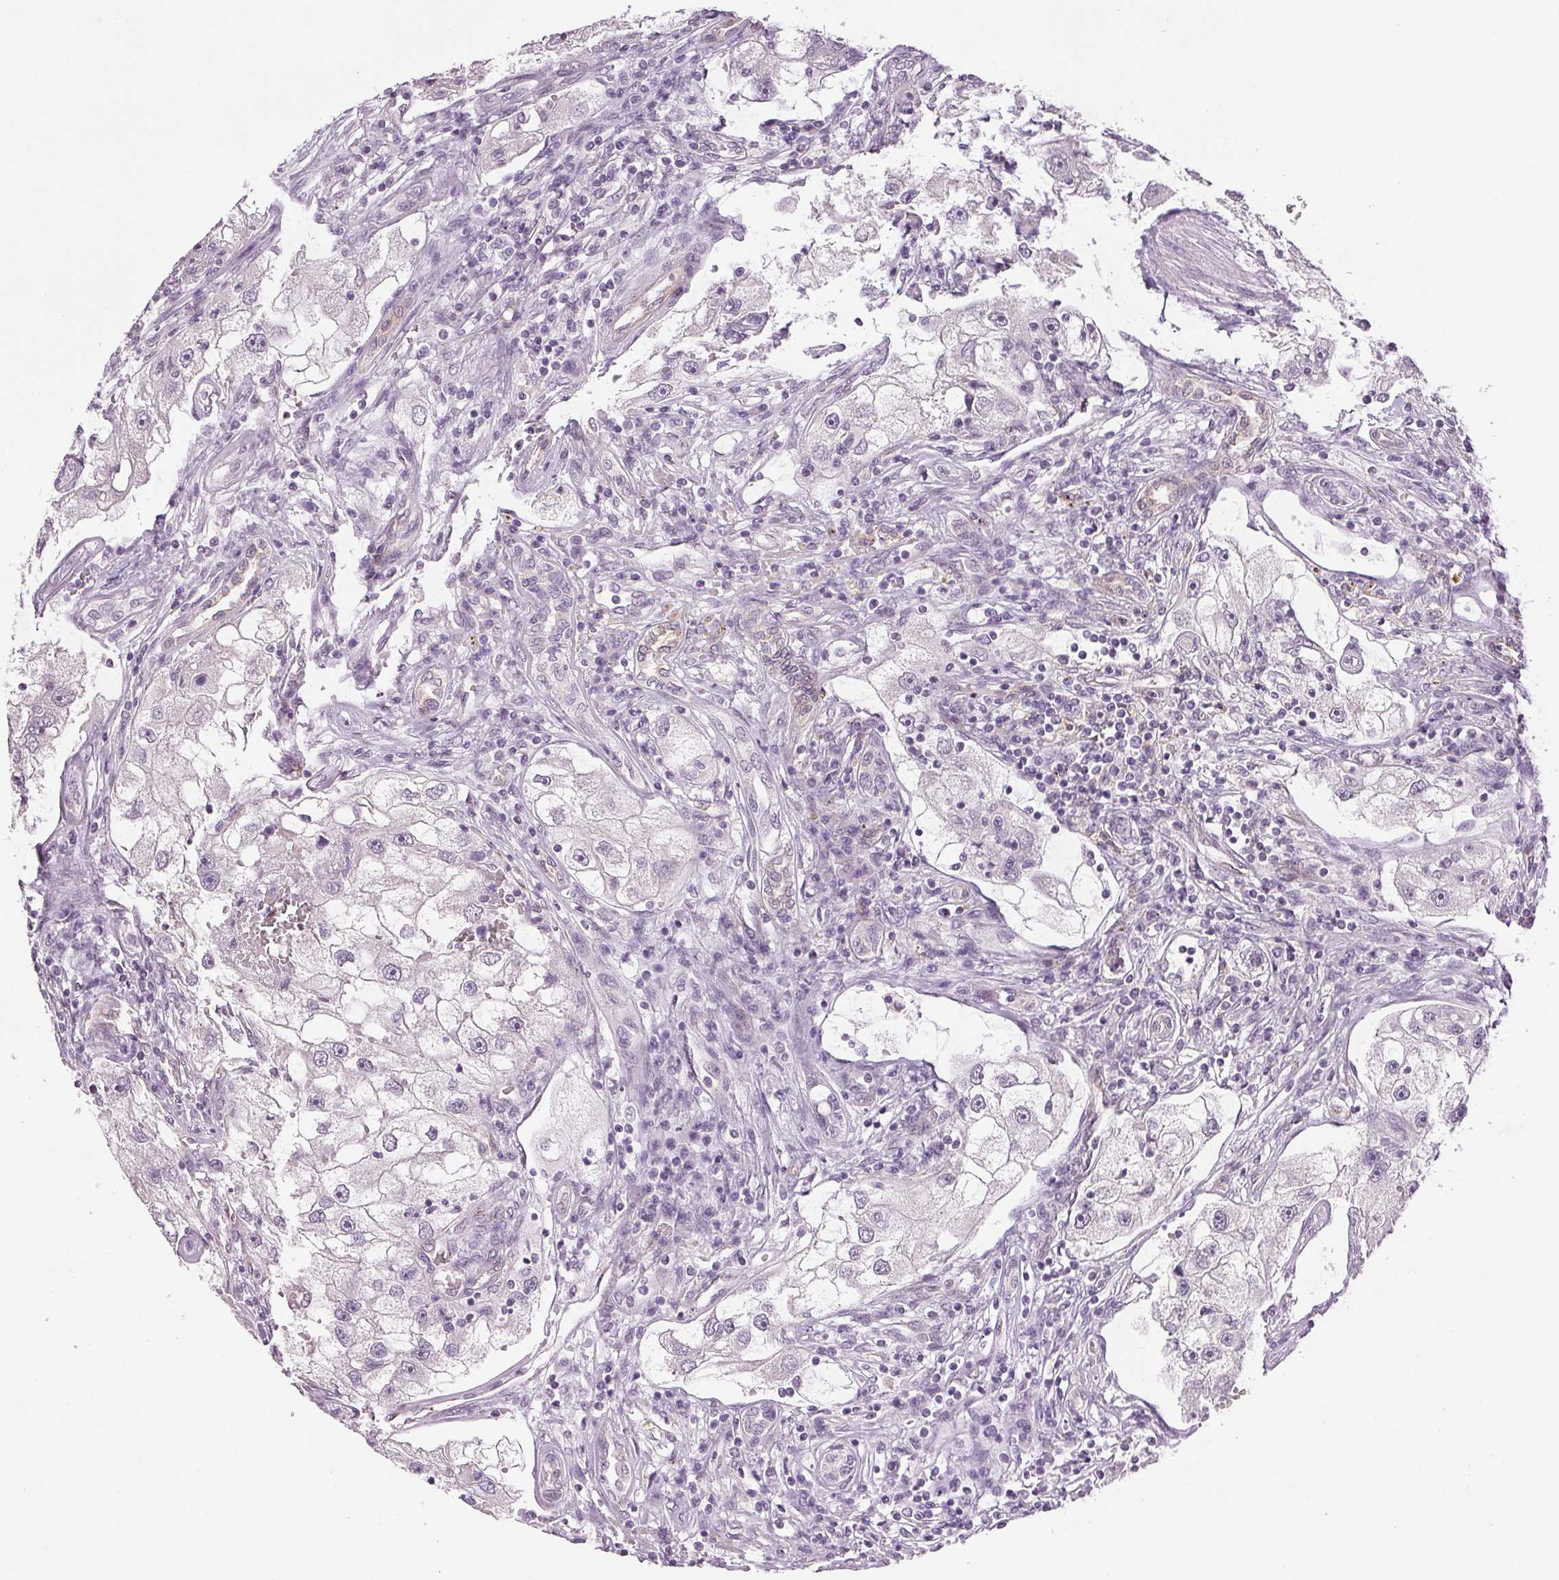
{"staining": {"intensity": "negative", "quantity": "none", "location": "none"}, "tissue": "renal cancer", "cell_type": "Tumor cells", "image_type": "cancer", "snomed": [{"axis": "morphology", "description": "Adenocarcinoma, NOS"}, {"axis": "topography", "description": "Kidney"}], "caption": "Immunohistochemistry of human renal cancer shows no staining in tumor cells.", "gene": "PLCB1", "patient": {"sex": "male", "age": 63}}